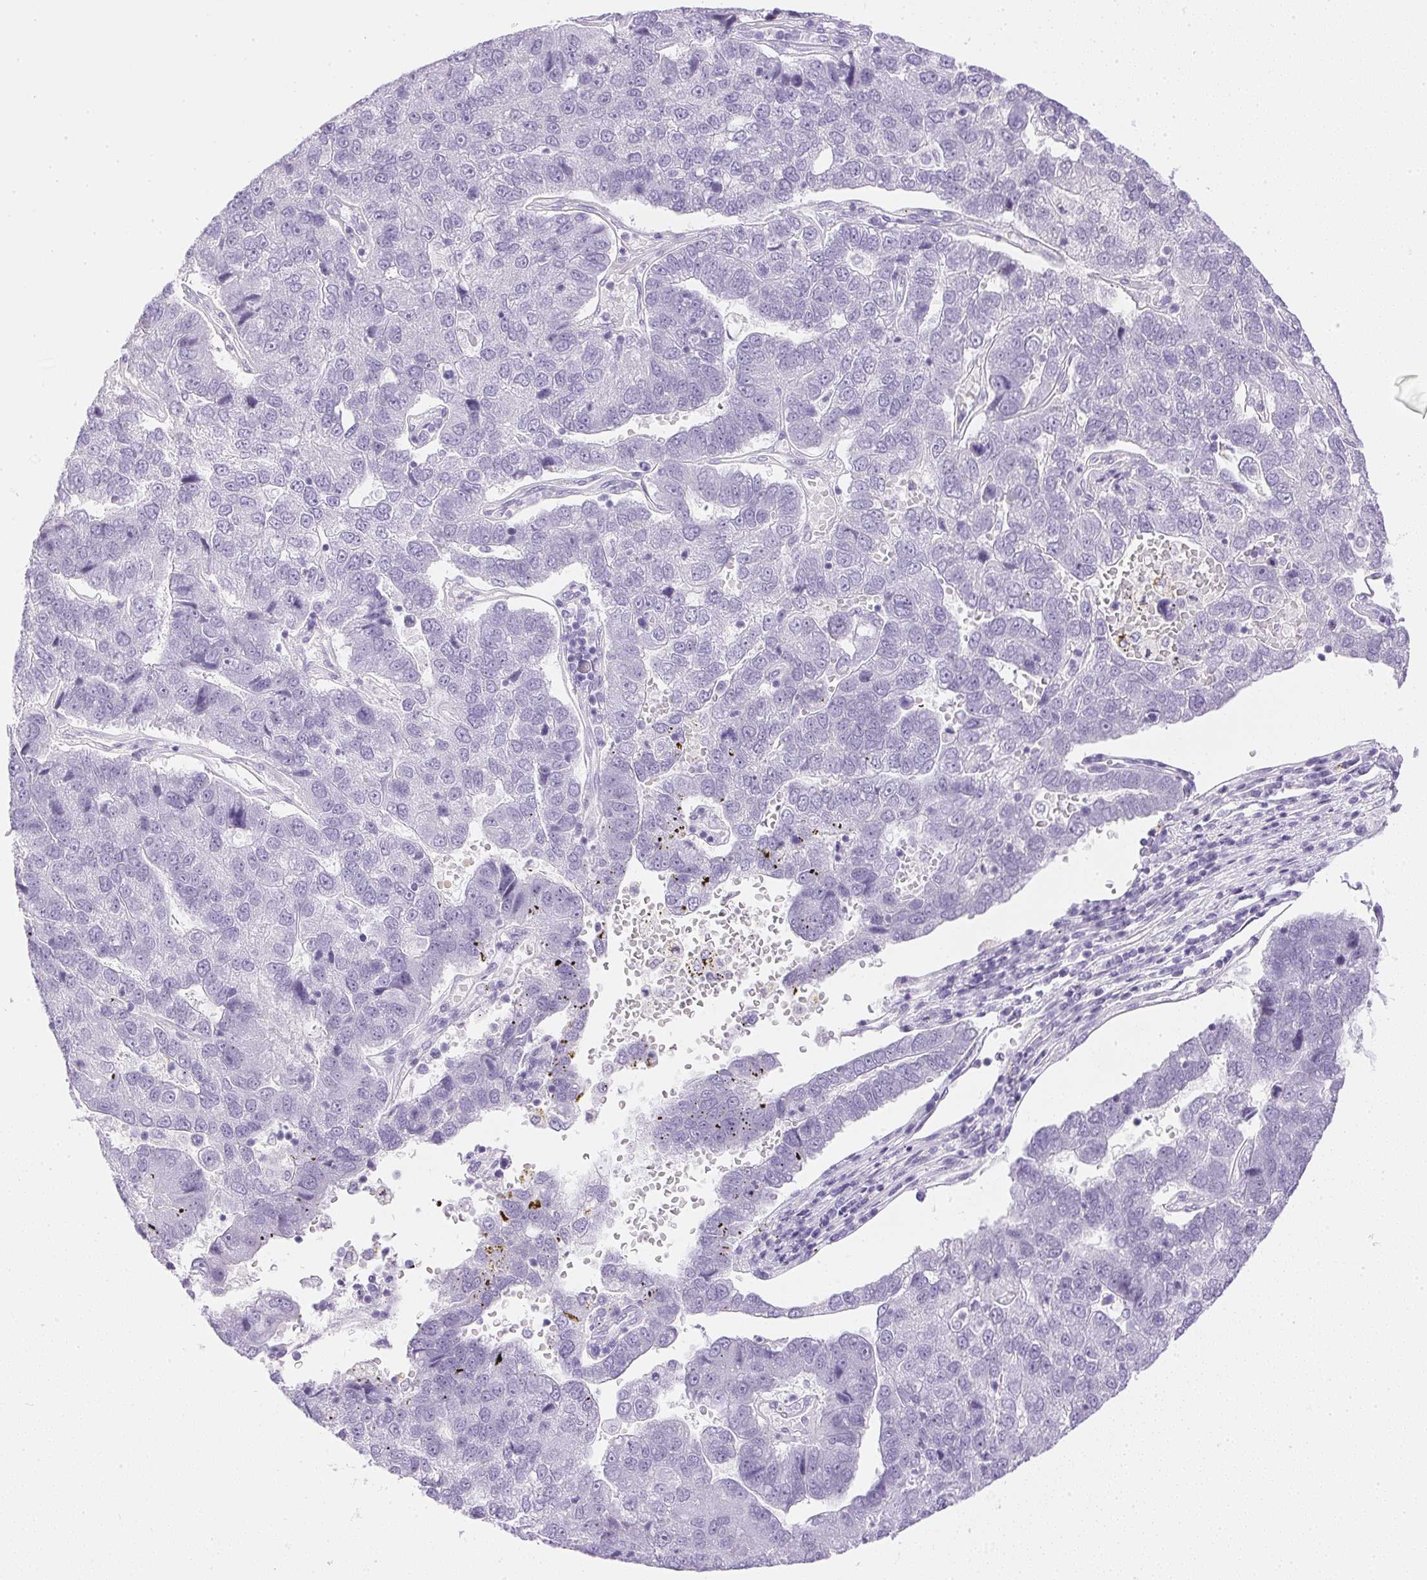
{"staining": {"intensity": "negative", "quantity": "none", "location": "none"}, "tissue": "pancreatic cancer", "cell_type": "Tumor cells", "image_type": "cancer", "snomed": [{"axis": "morphology", "description": "Adenocarcinoma, NOS"}, {"axis": "topography", "description": "Pancreas"}], "caption": "Human pancreatic cancer (adenocarcinoma) stained for a protein using immunohistochemistry displays no staining in tumor cells.", "gene": "CPB1", "patient": {"sex": "female", "age": 61}}